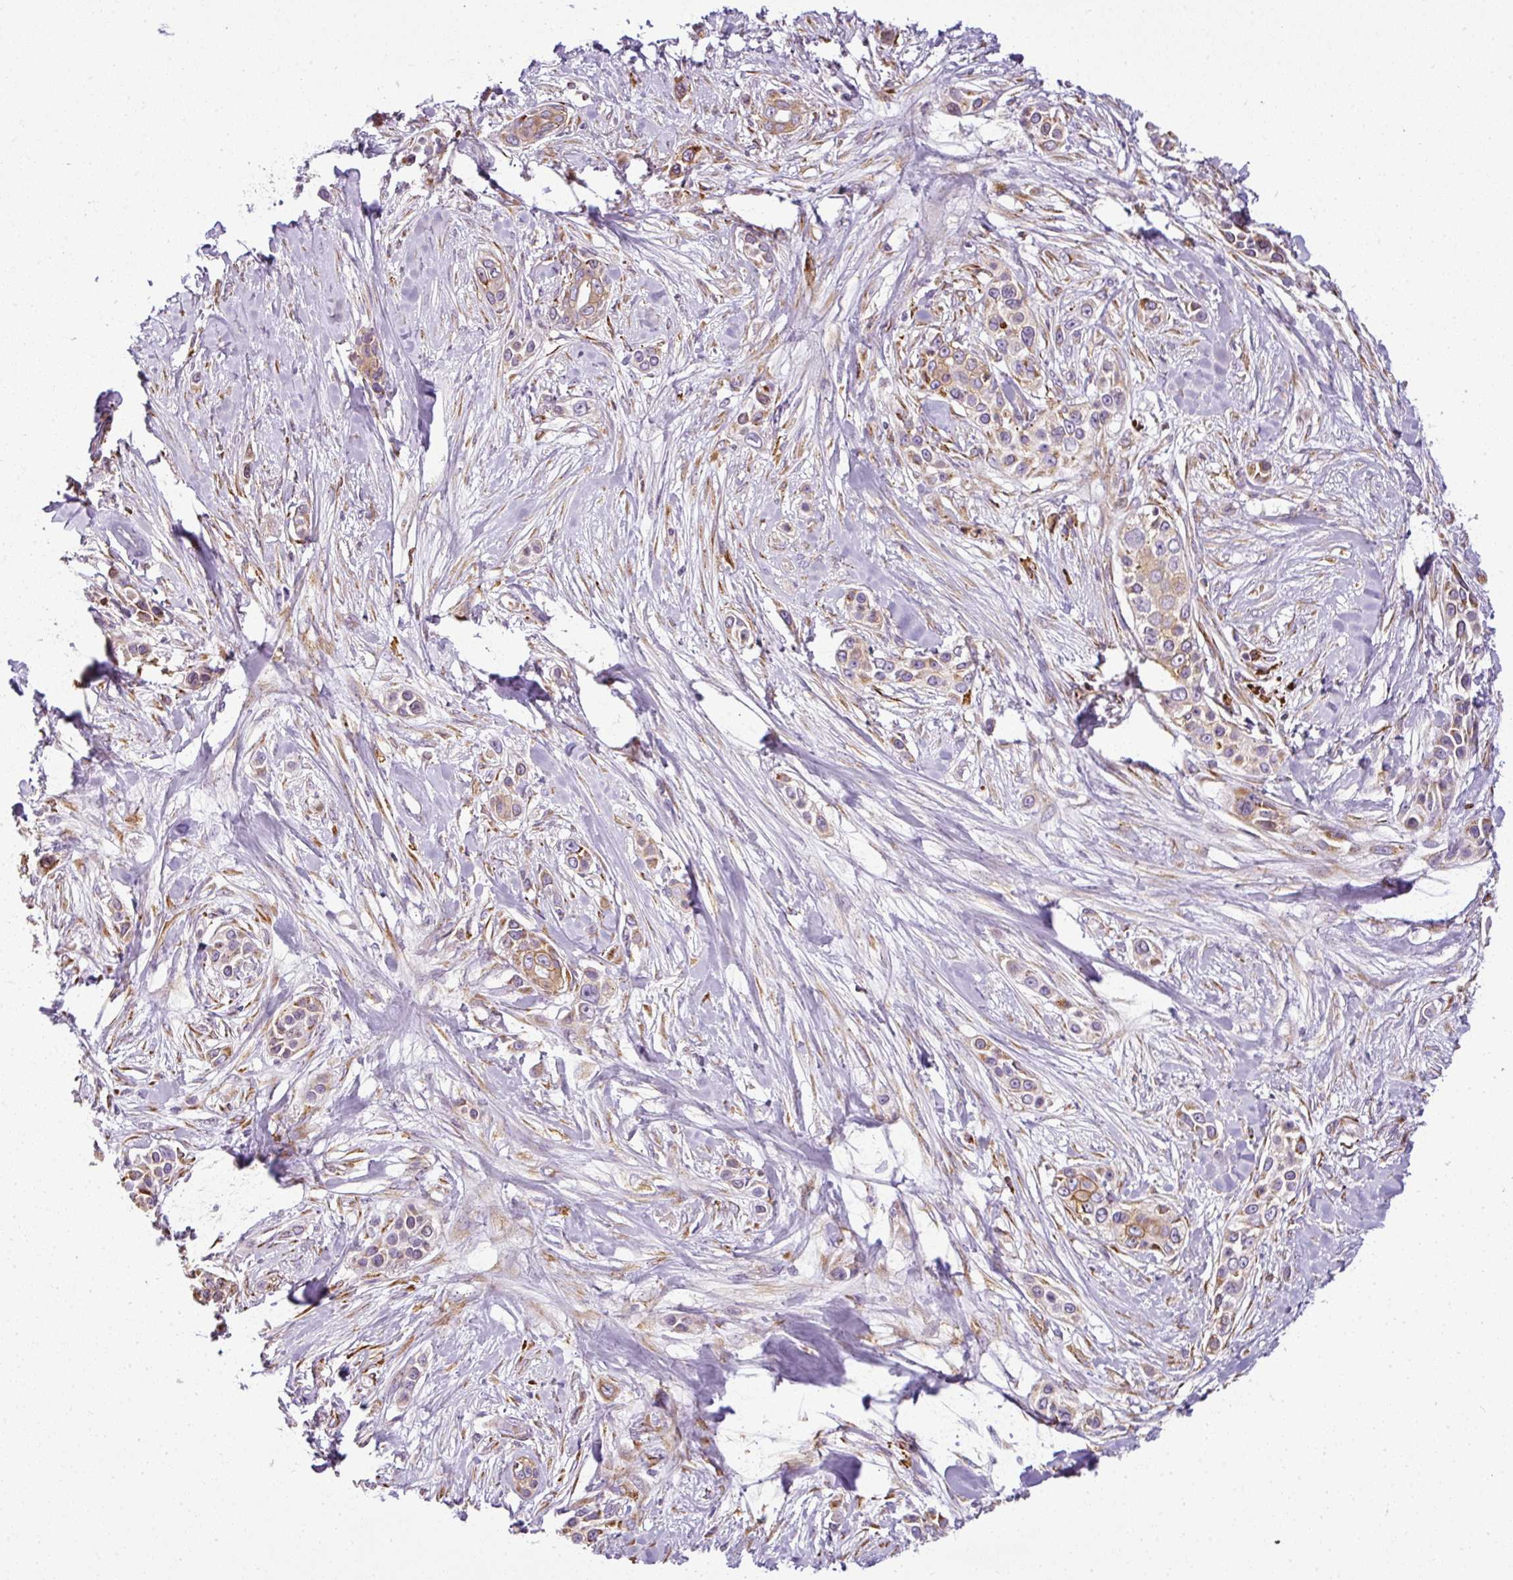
{"staining": {"intensity": "weak", "quantity": ">75%", "location": "cytoplasmic/membranous"}, "tissue": "skin cancer", "cell_type": "Tumor cells", "image_type": "cancer", "snomed": [{"axis": "morphology", "description": "Squamous cell carcinoma, NOS"}, {"axis": "topography", "description": "Skin"}], "caption": "Brown immunohistochemical staining in human skin cancer (squamous cell carcinoma) shows weak cytoplasmic/membranous positivity in approximately >75% of tumor cells.", "gene": "ANKRD18A", "patient": {"sex": "female", "age": 69}}